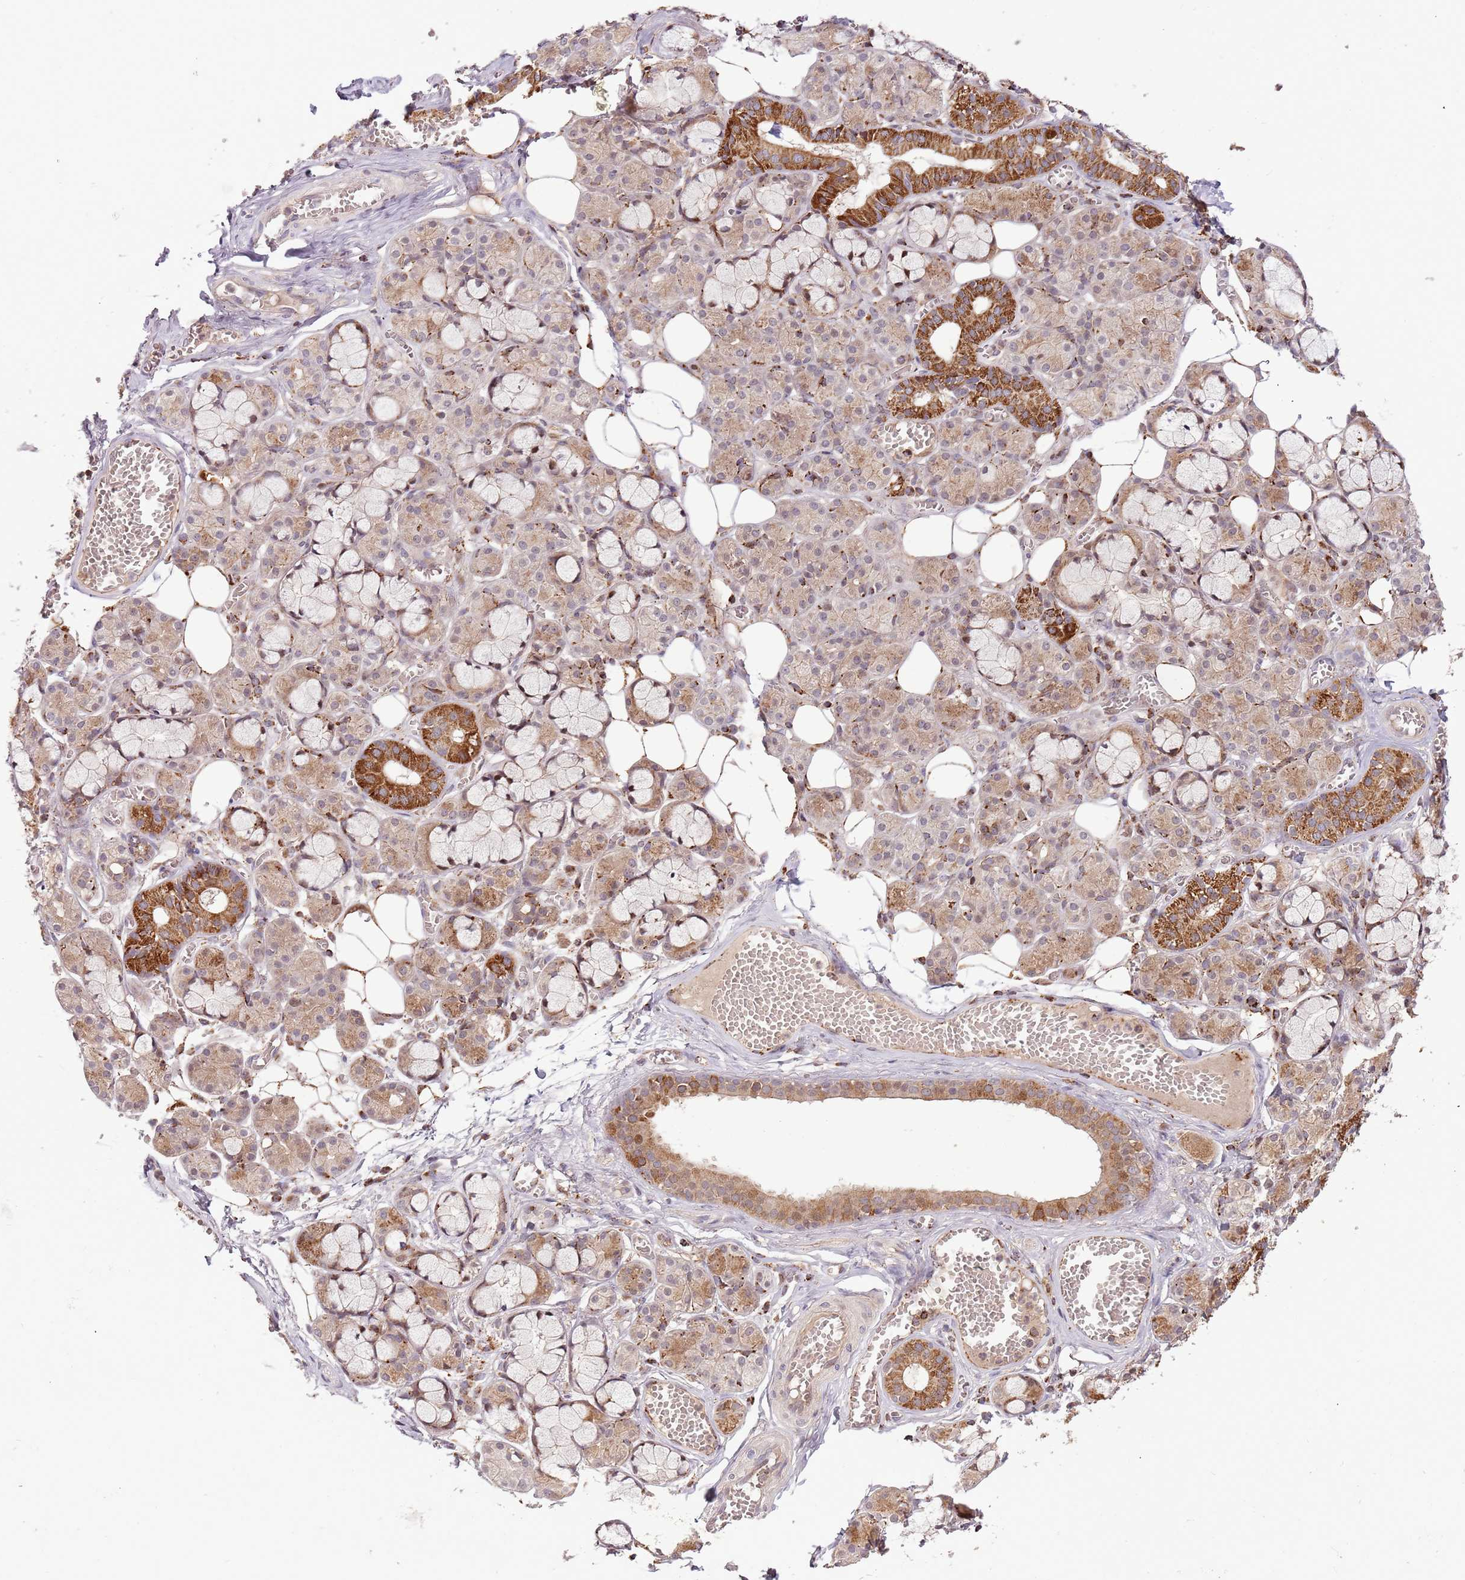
{"staining": {"intensity": "strong", "quantity": "25%-75%", "location": "cytoplasmic/membranous"}, "tissue": "salivary gland", "cell_type": "Glandular cells", "image_type": "normal", "snomed": [{"axis": "morphology", "description": "Normal tissue, NOS"}, {"axis": "topography", "description": "Salivary gland"}], "caption": "This is a histology image of IHC staining of unremarkable salivary gland, which shows strong staining in the cytoplasmic/membranous of glandular cells.", "gene": "ULK3", "patient": {"sex": "male", "age": 63}}